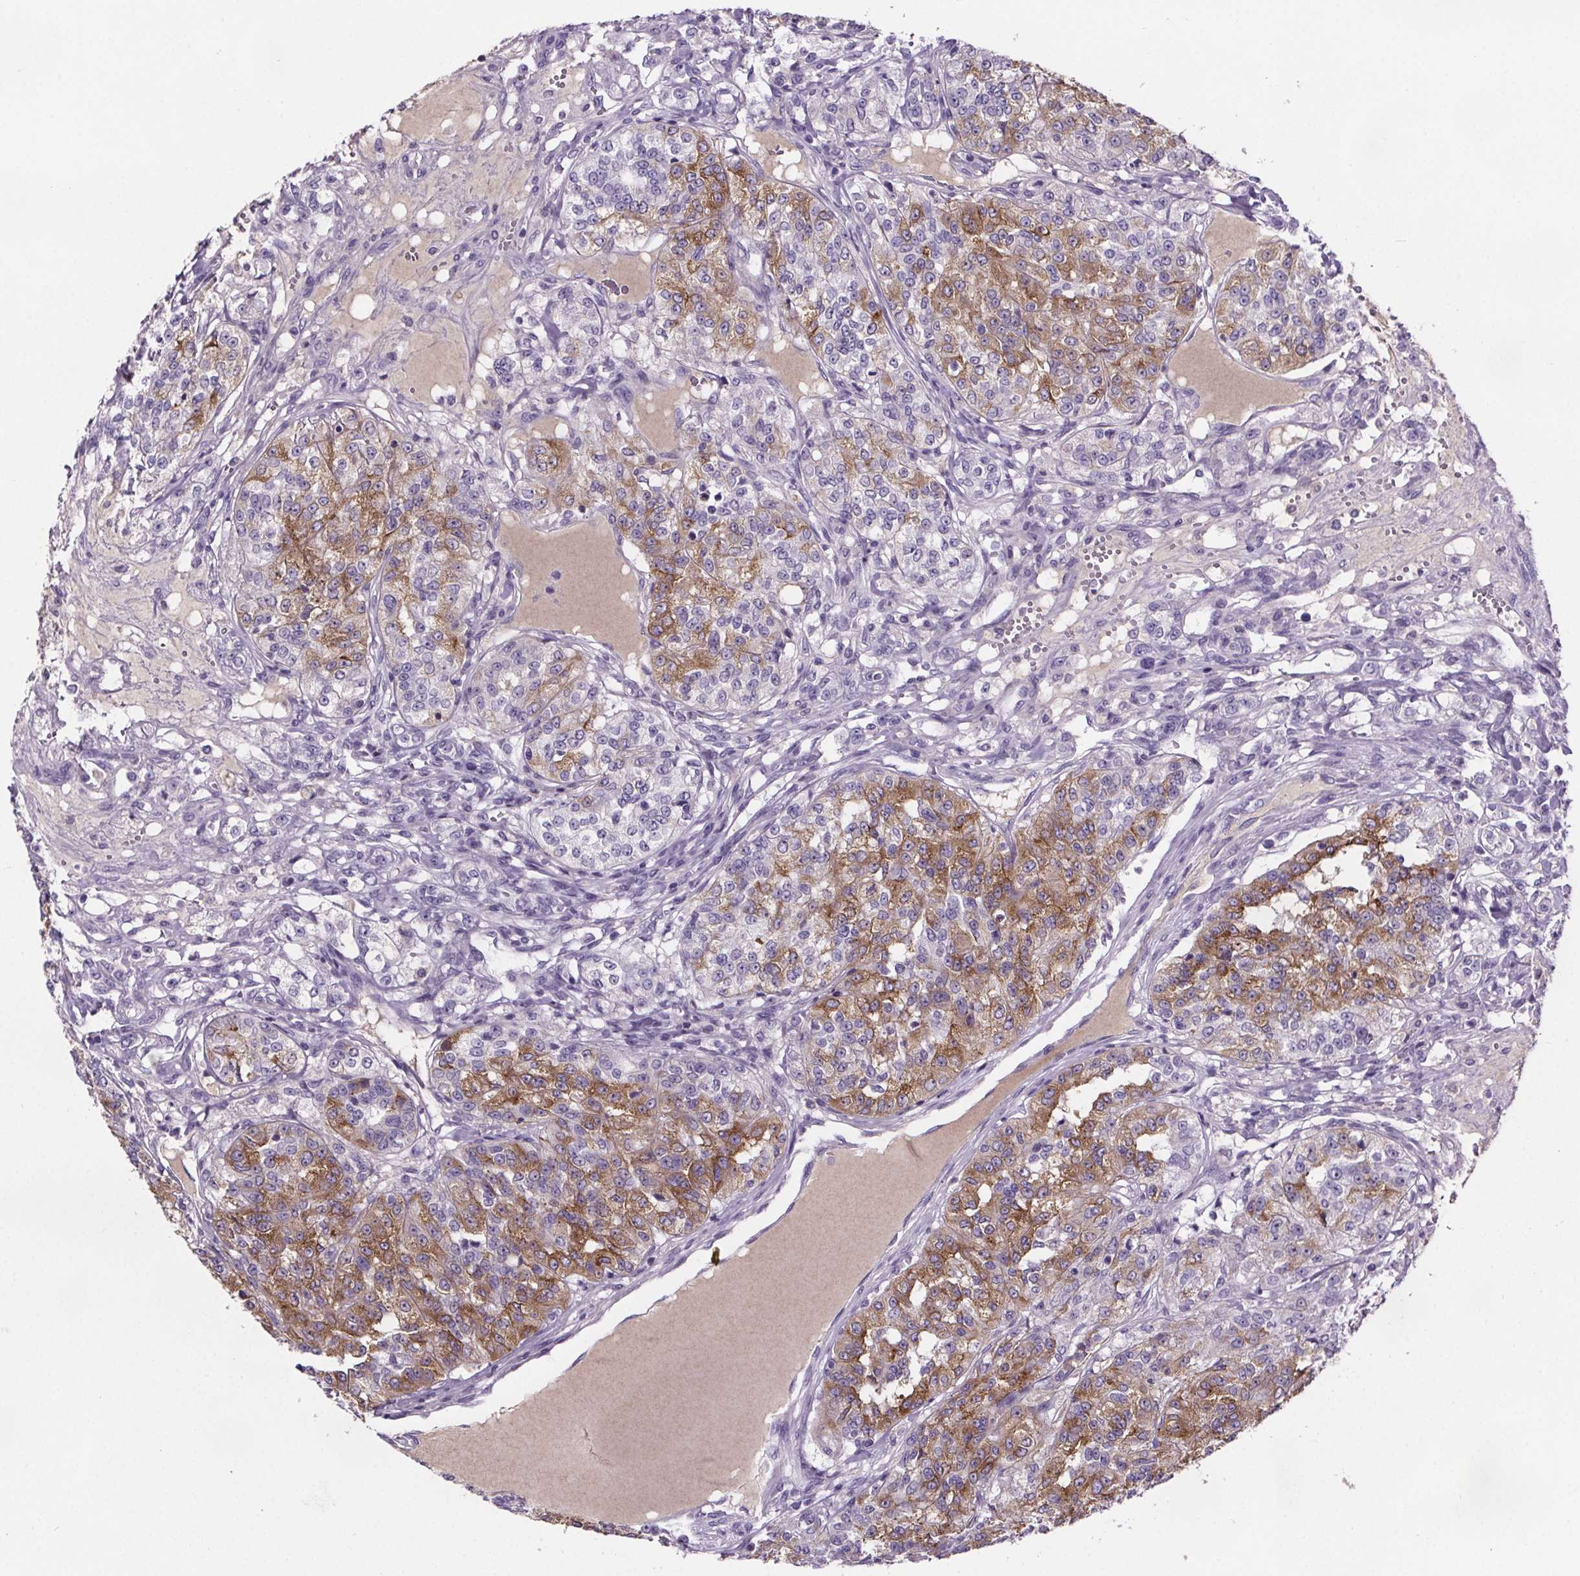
{"staining": {"intensity": "moderate", "quantity": "25%-75%", "location": "cytoplasmic/membranous"}, "tissue": "renal cancer", "cell_type": "Tumor cells", "image_type": "cancer", "snomed": [{"axis": "morphology", "description": "Adenocarcinoma, NOS"}, {"axis": "topography", "description": "Kidney"}], "caption": "Immunohistochemical staining of human renal adenocarcinoma displays medium levels of moderate cytoplasmic/membranous positivity in approximately 25%-75% of tumor cells.", "gene": "CUBN", "patient": {"sex": "female", "age": 63}}